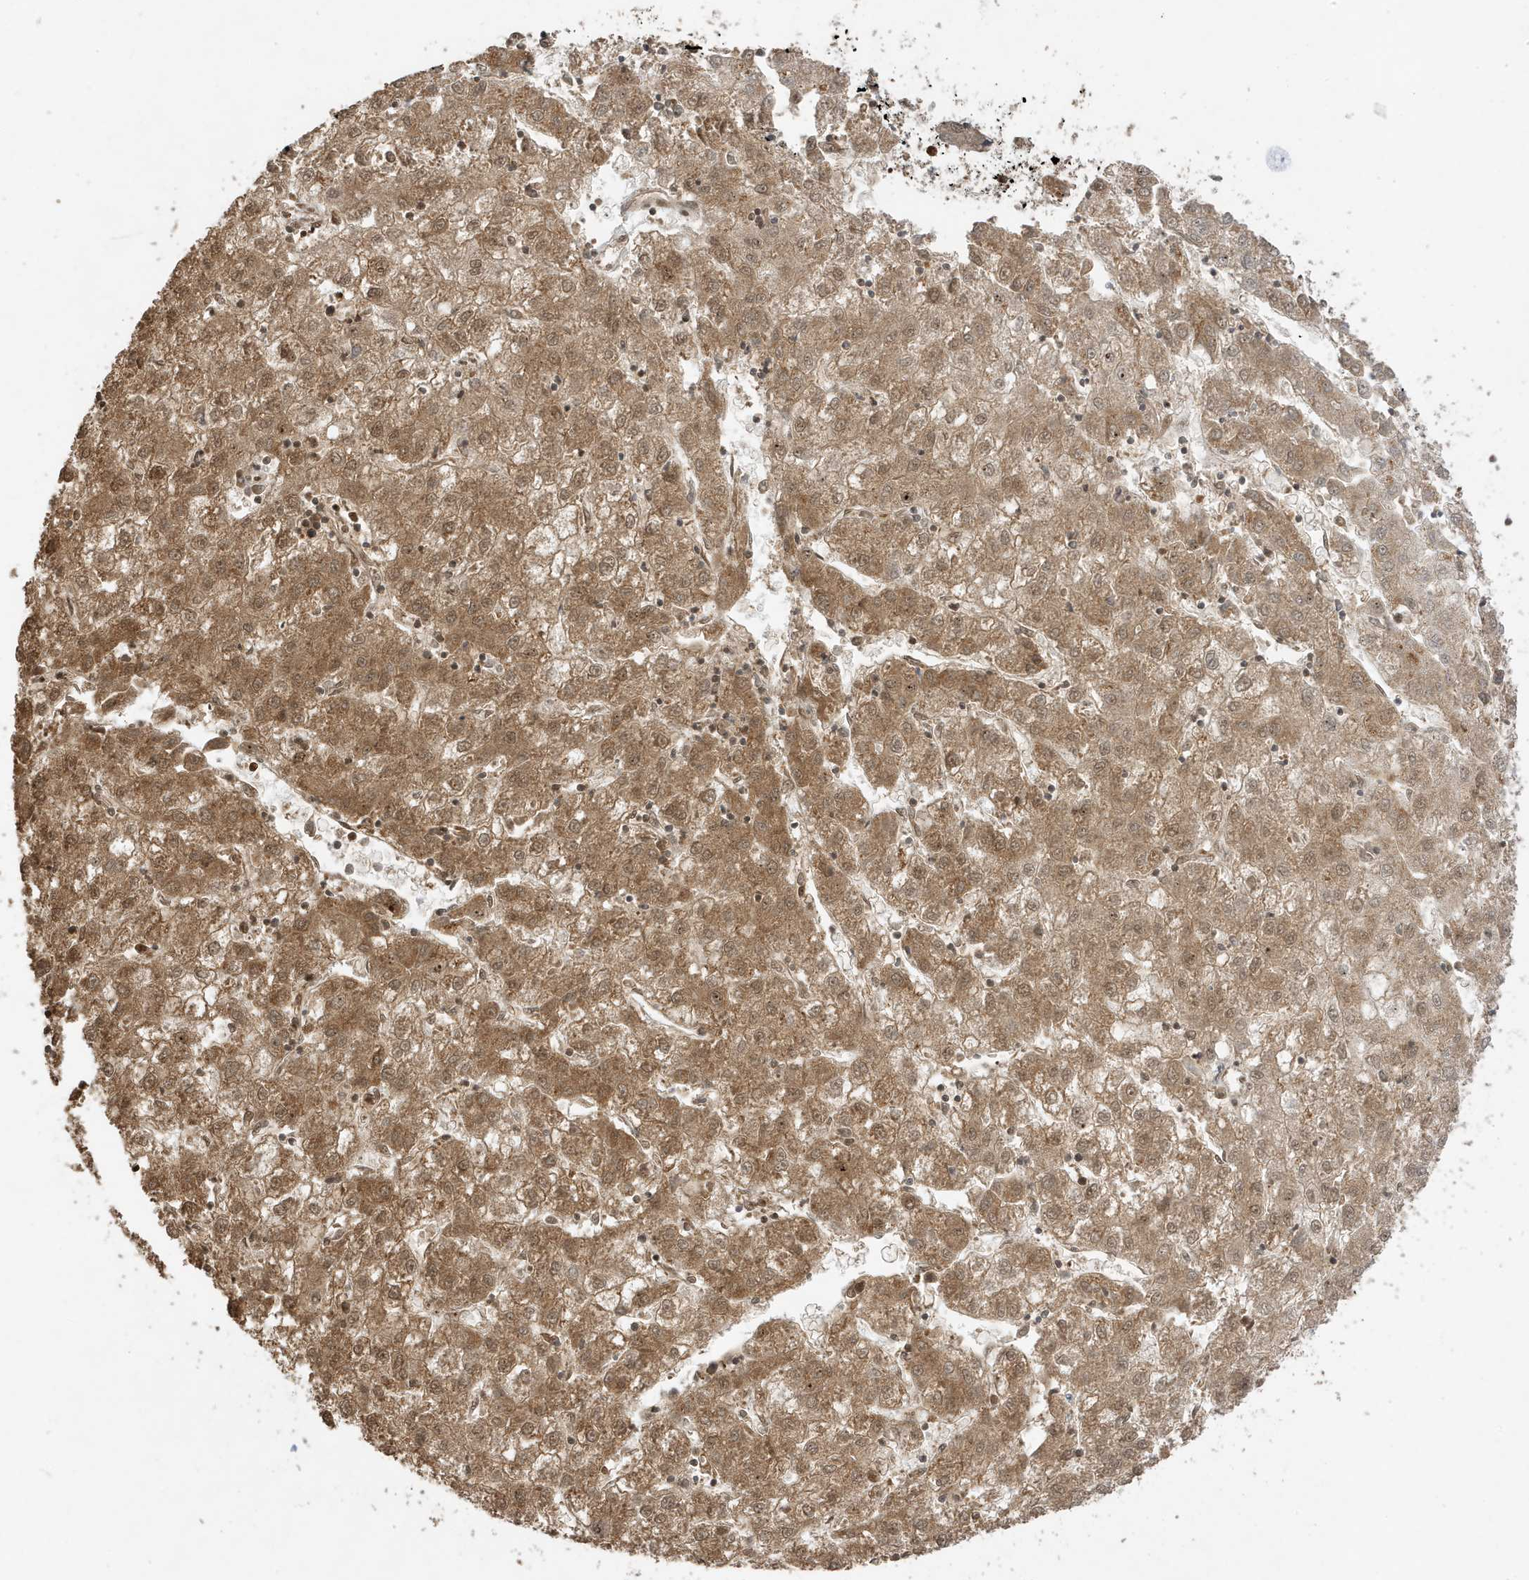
{"staining": {"intensity": "moderate", "quantity": ">75%", "location": "cytoplasmic/membranous,nuclear"}, "tissue": "liver cancer", "cell_type": "Tumor cells", "image_type": "cancer", "snomed": [{"axis": "morphology", "description": "Carcinoma, Hepatocellular, NOS"}, {"axis": "topography", "description": "Liver"}], "caption": "Immunohistochemistry (IHC) of liver hepatocellular carcinoma shows medium levels of moderate cytoplasmic/membranous and nuclear positivity in about >75% of tumor cells.", "gene": "ZBTB41", "patient": {"sex": "male", "age": 72}}